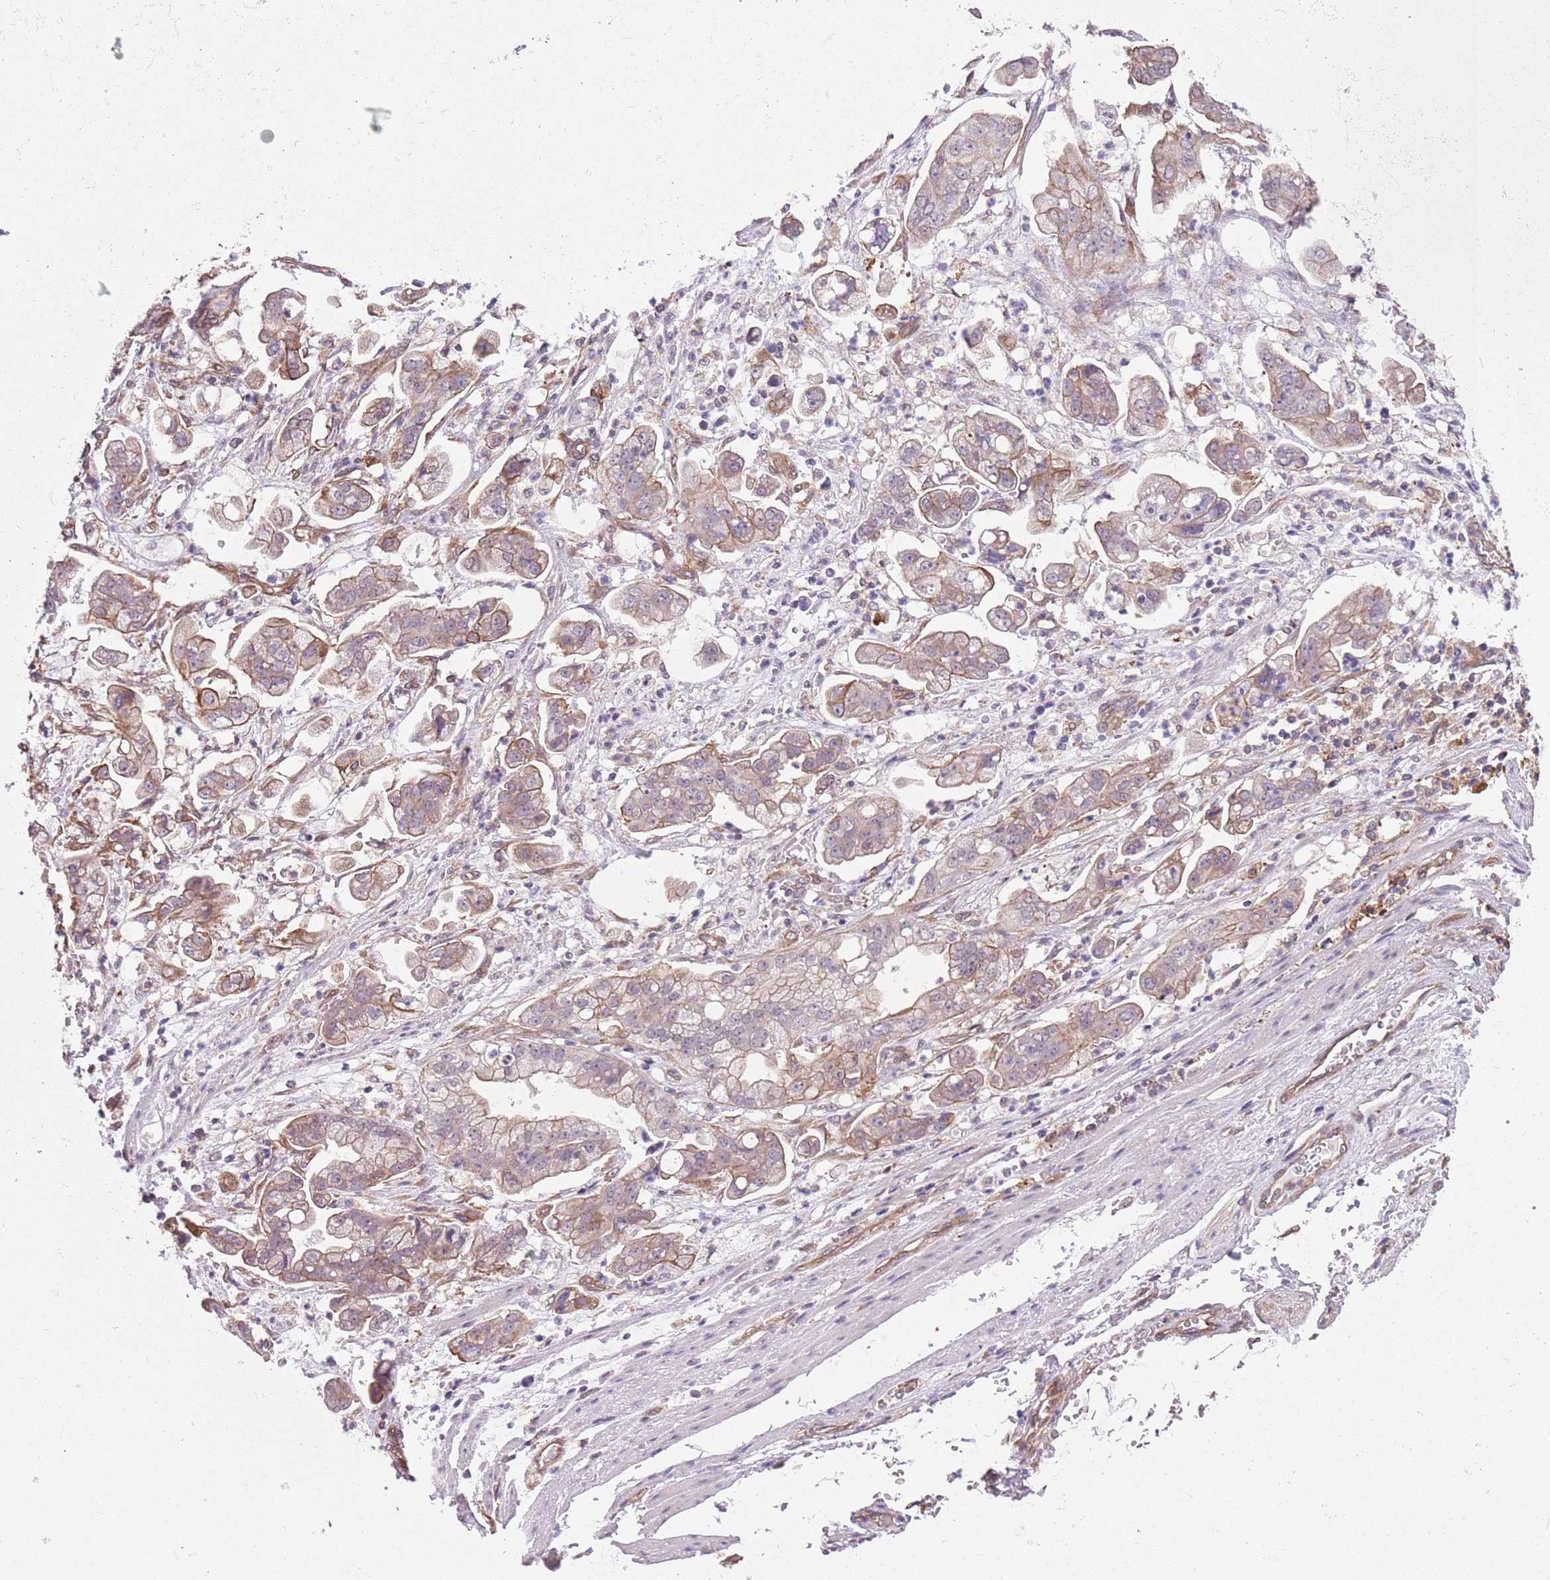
{"staining": {"intensity": "moderate", "quantity": "25%-75%", "location": "cytoplasmic/membranous"}, "tissue": "stomach cancer", "cell_type": "Tumor cells", "image_type": "cancer", "snomed": [{"axis": "morphology", "description": "Adenocarcinoma, NOS"}, {"axis": "topography", "description": "Stomach"}], "caption": "An IHC micrograph of neoplastic tissue is shown. Protein staining in brown shows moderate cytoplasmic/membranous positivity in adenocarcinoma (stomach) within tumor cells. The protein of interest is stained brown, and the nuclei are stained in blue (DAB (3,3'-diaminobenzidine) IHC with brightfield microscopy, high magnification).", "gene": "CREBZF", "patient": {"sex": "male", "age": 62}}